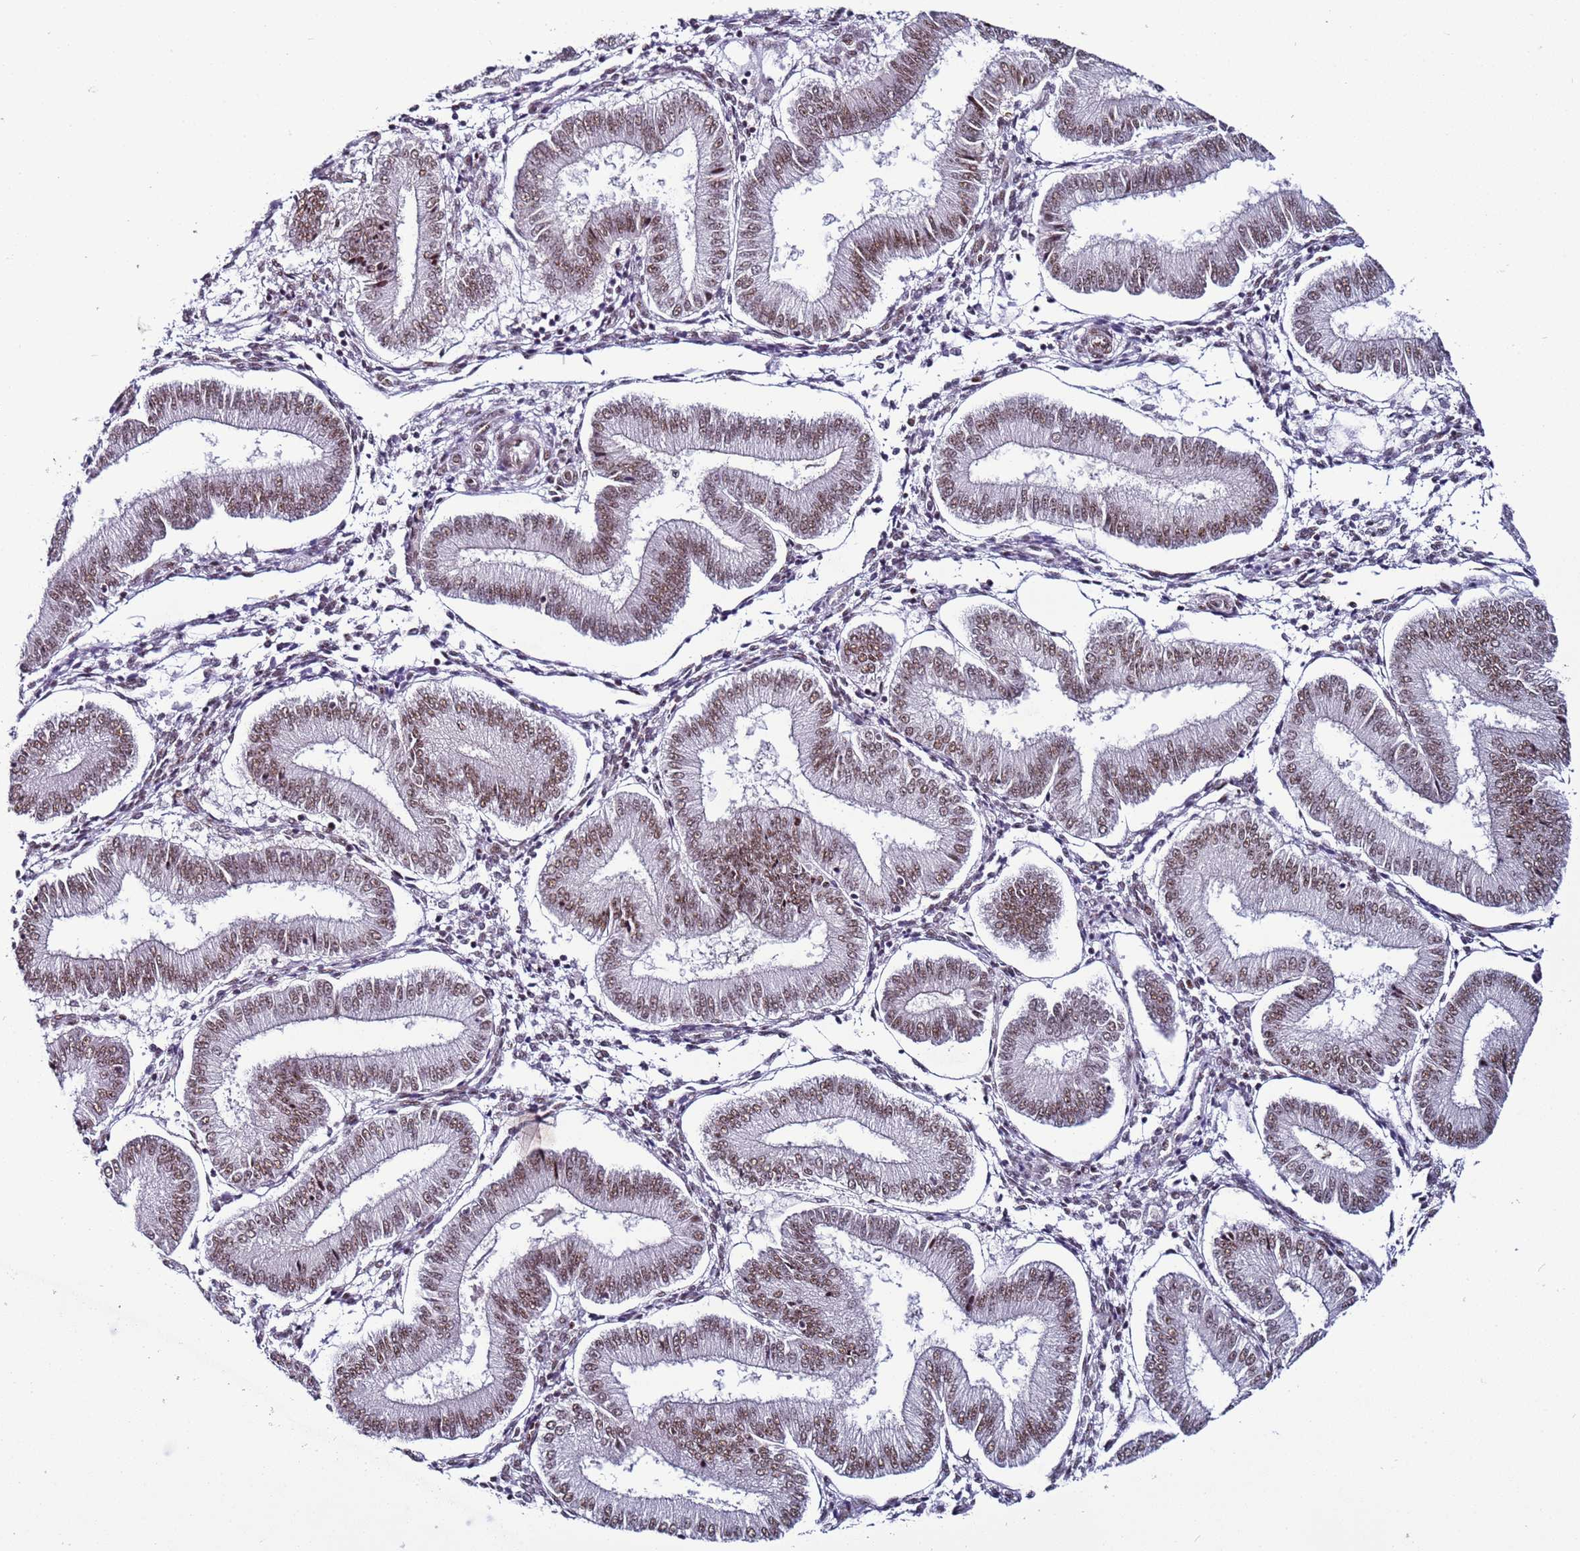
{"staining": {"intensity": "negative", "quantity": "none", "location": "none"}, "tissue": "endometrium", "cell_type": "Cells in endometrial stroma", "image_type": "normal", "snomed": [{"axis": "morphology", "description": "Normal tissue, NOS"}, {"axis": "topography", "description": "Endometrium"}], "caption": "Cells in endometrial stroma are negative for brown protein staining in unremarkable endometrium. The staining is performed using DAB (3,3'-diaminobenzidine) brown chromogen with nuclei counter-stained in using hematoxylin.", "gene": "PSMA7", "patient": {"sex": "female", "age": 39}}